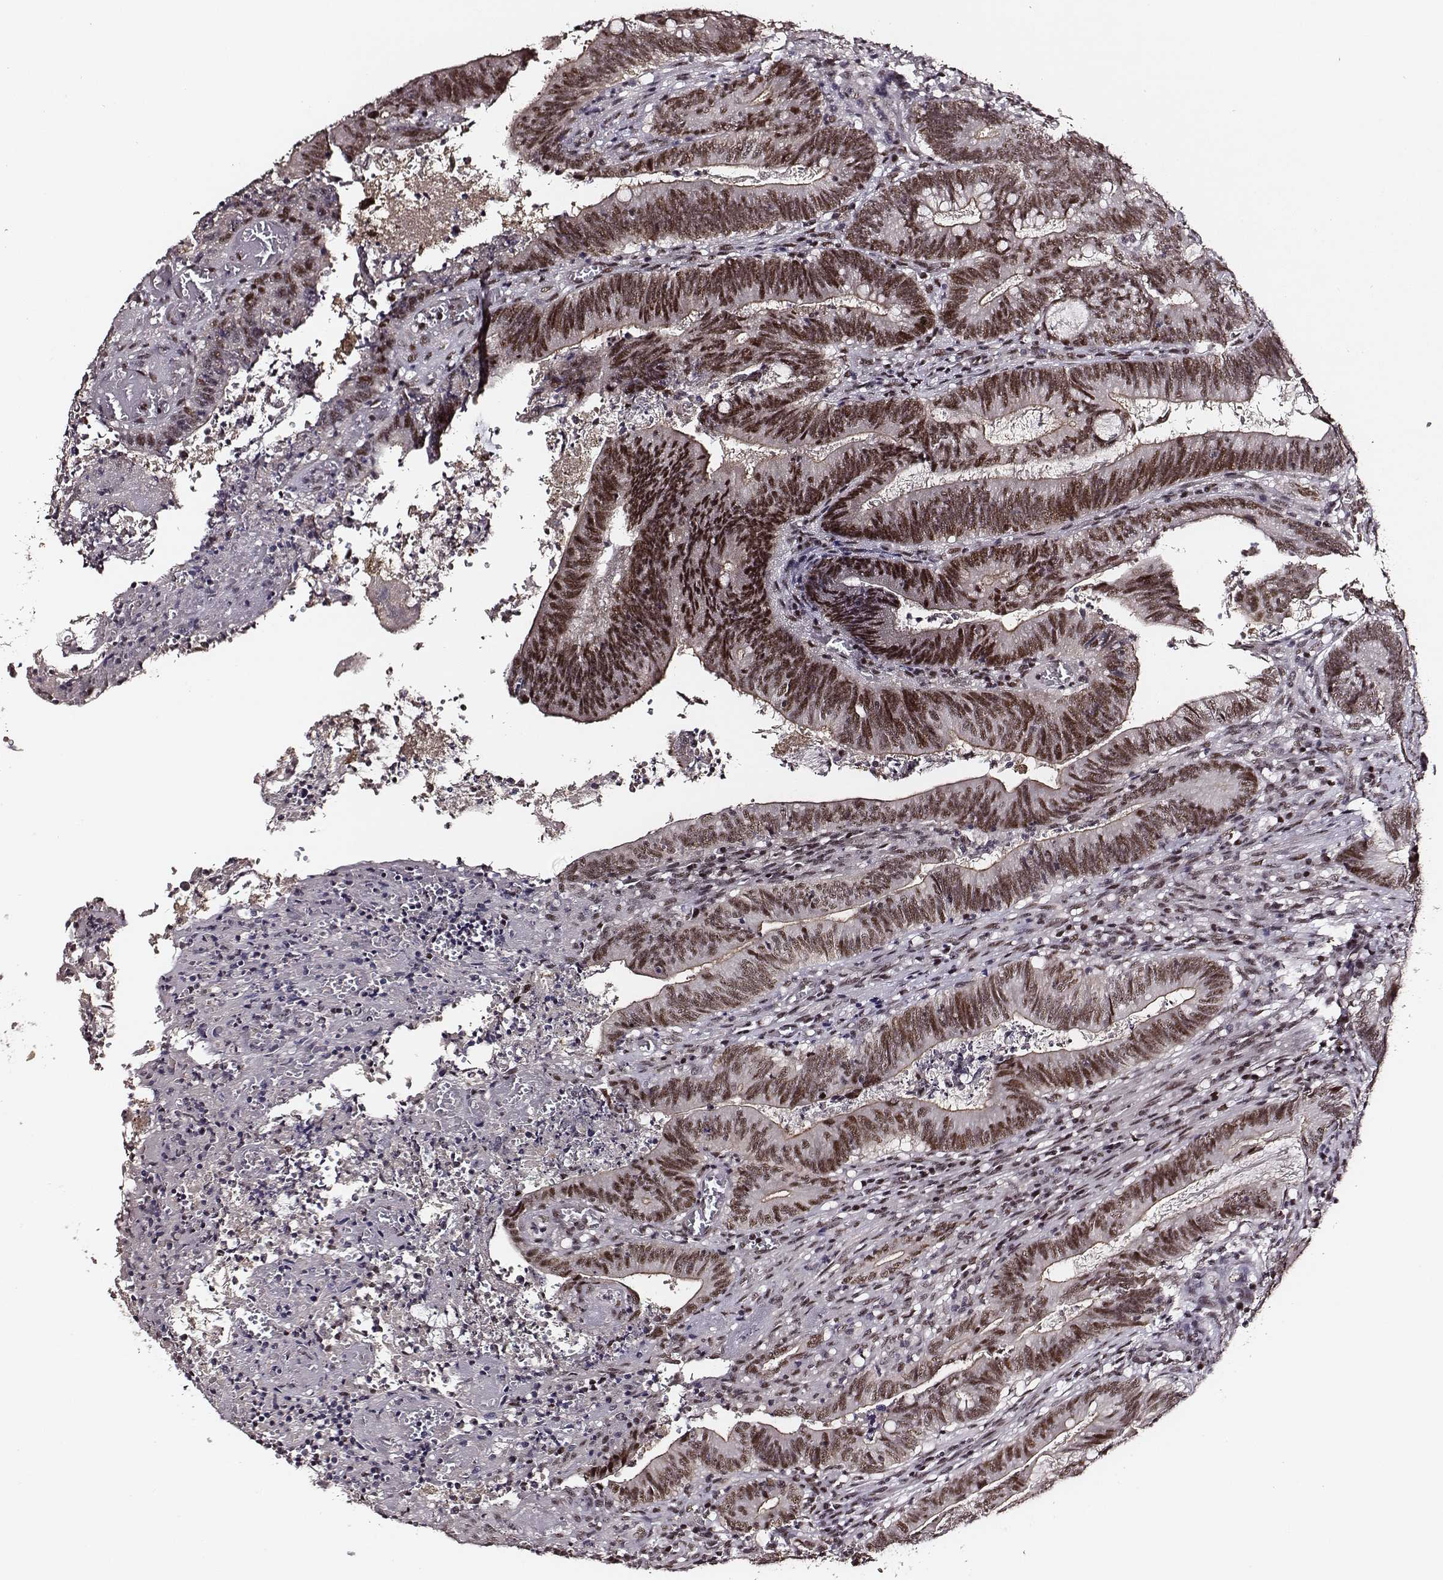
{"staining": {"intensity": "moderate", "quantity": ">75%", "location": "nuclear"}, "tissue": "colorectal cancer", "cell_type": "Tumor cells", "image_type": "cancer", "snomed": [{"axis": "morphology", "description": "Adenocarcinoma, NOS"}, {"axis": "topography", "description": "Colon"}], "caption": "Protein expression by immunohistochemistry shows moderate nuclear expression in about >75% of tumor cells in colorectal cancer. The protein is stained brown, and the nuclei are stained in blue (DAB (3,3'-diaminobenzidine) IHC with brightfield microscopy, high magnification).", "gene": "PPARA", "patient": {"sex": "female", "age": 70}}